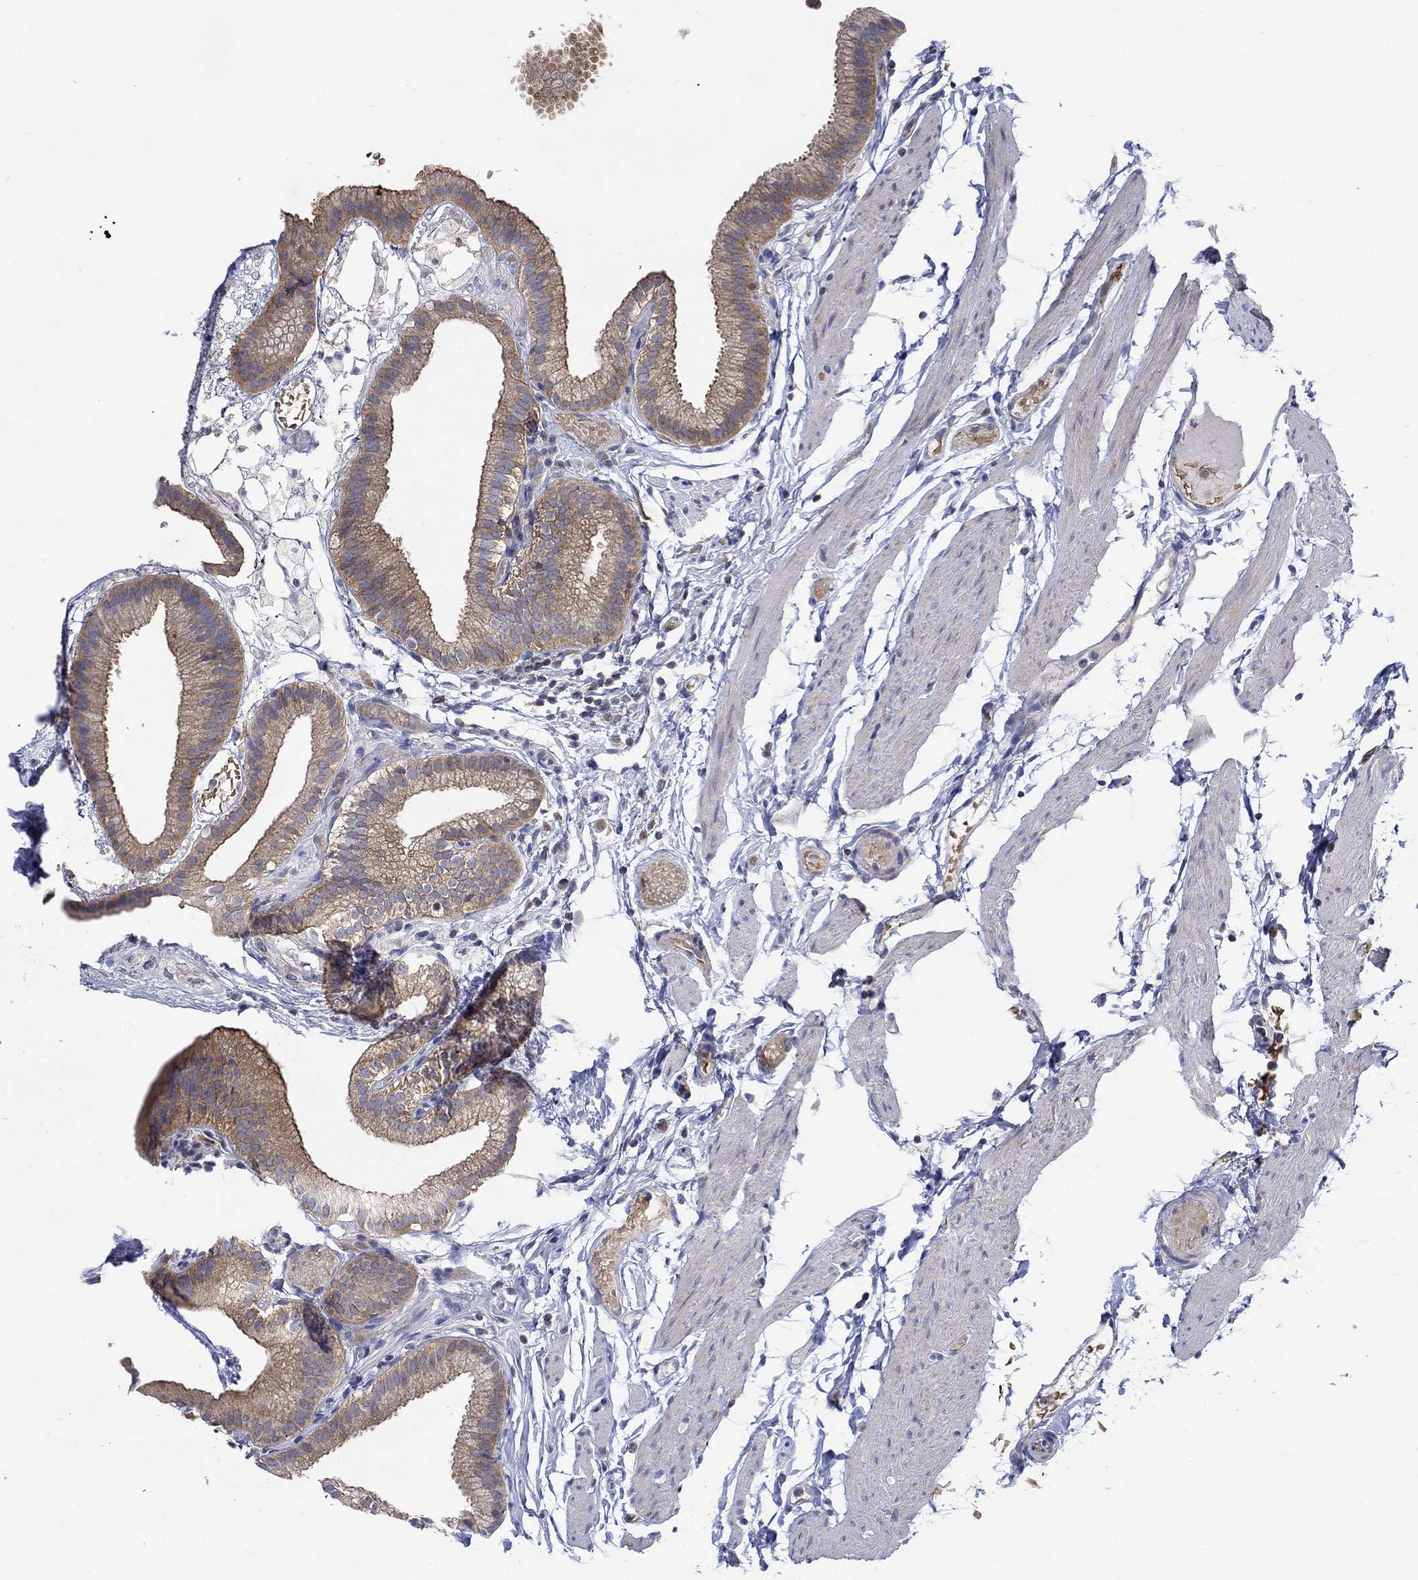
{"staining": {"intensity": "moderate", "quantity": ">75%", "location": "cytoplasmic/membranous"}, "tissue": "gallbladder", "cell_type": "Glandular cells", "image_type": "normal", "snomed": [{"axis": "morphology", "description": "Normal tissue, NOS"}, {"axis": "topography", "description": "Gallbladder"}], "caption": "IHC of unremarkable human gallbladder exhibits medium levels of moderate cytoplasmic/membranous staining in about >75% of glandular cells. Nuclei are stained in blue.", "gene": "WASF1", "patient": {"sex": "female", "age": 45}}